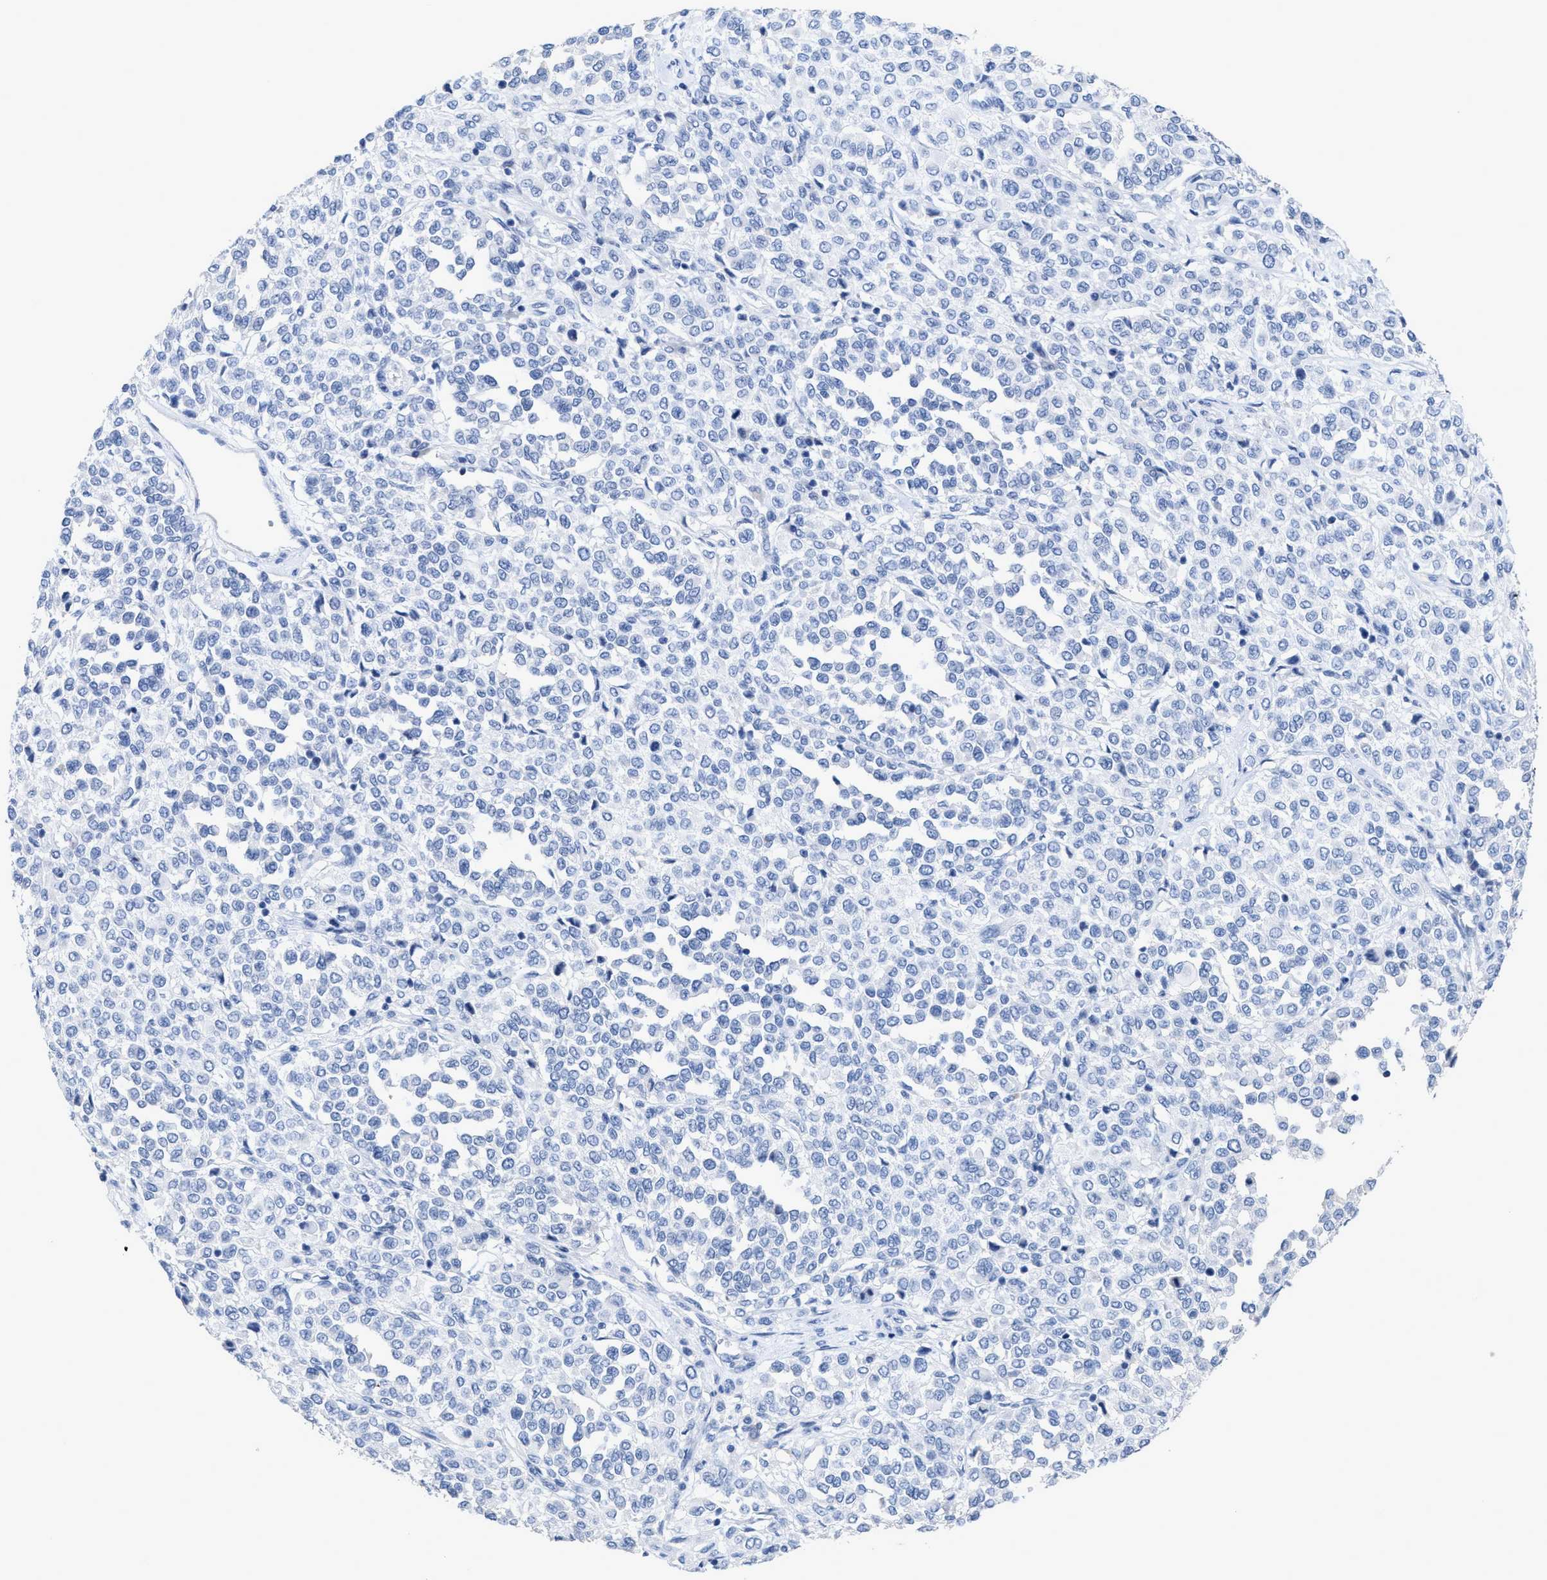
{"staining": {"intensity": "negative", "quantity": "none", "location": "none"}, "tissue": "melanoma", "cell_type": "Tumor cells", "image_type": "cancer", "snomed": [{"axis": "morphology", "description": "Malignant melanoma, Metastatic site"}, {"axis": "topography", "description": "Pancreas"}], "caption": "The photomicrograph demonstrates no staining of tumor cells in melanoma.", "gene": "CEACAM5", "patient": {"sex": "female", "age": 30}}